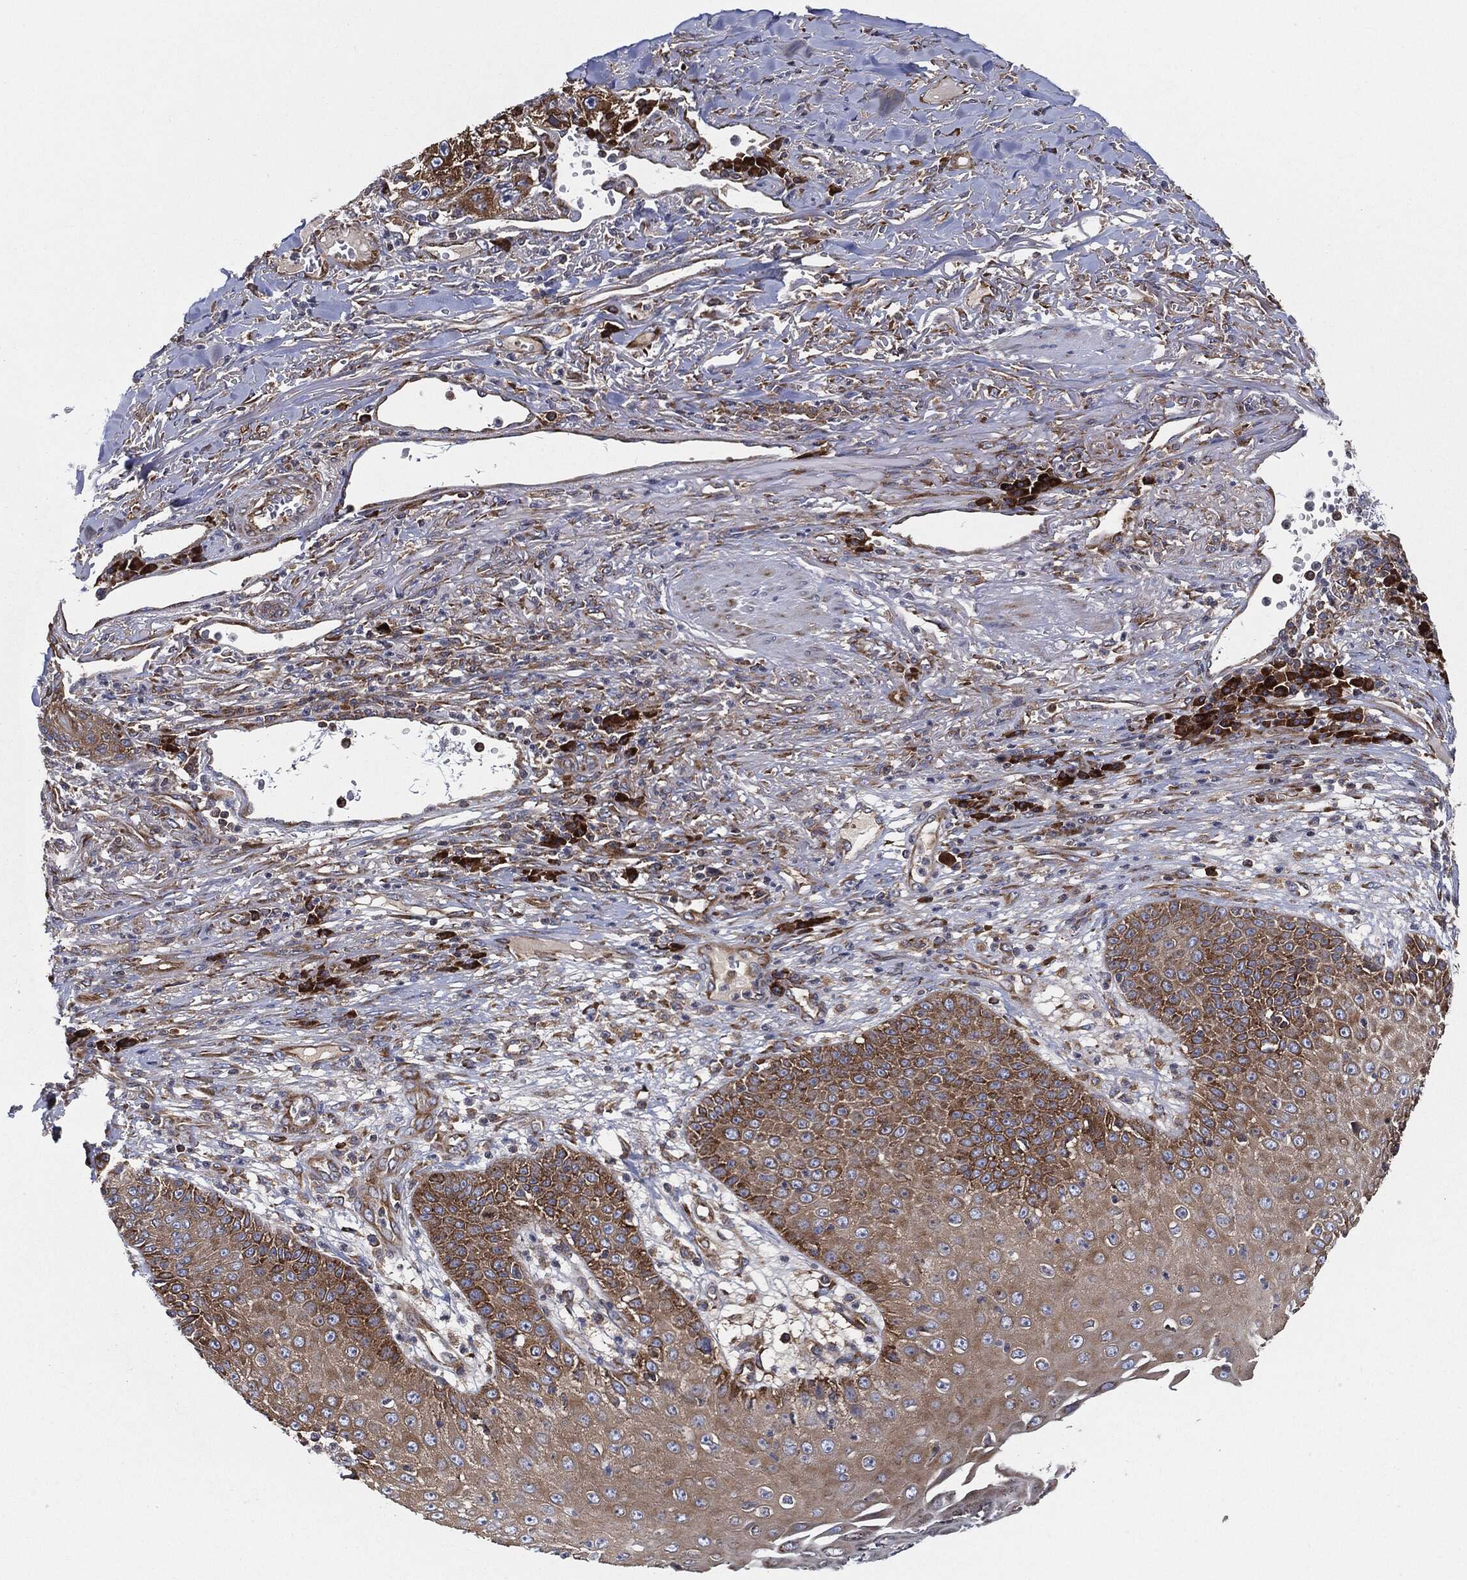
{"staining": {"intensity": "strong", "quantity": "25%-75%", "location": "cytoplasmic/membranous"}, "tissue": "skin cancer", "cell_type": "Tumor cells", "image_type": "cancer", "snomed": [{"axis": "morphology", "description": "Squamous cell carcinoma, NOS"}, {"axis": "topography", "description": "Skin"}], "caption": "Human squamous cell carcinoma (skin) stained with a brown dye shows strong cytoplasmic/membranous positive staining in about 25%-75% of tumor cells.", "gene": "EIF2S2", "patient": {"sex": "male", "age": 82}}